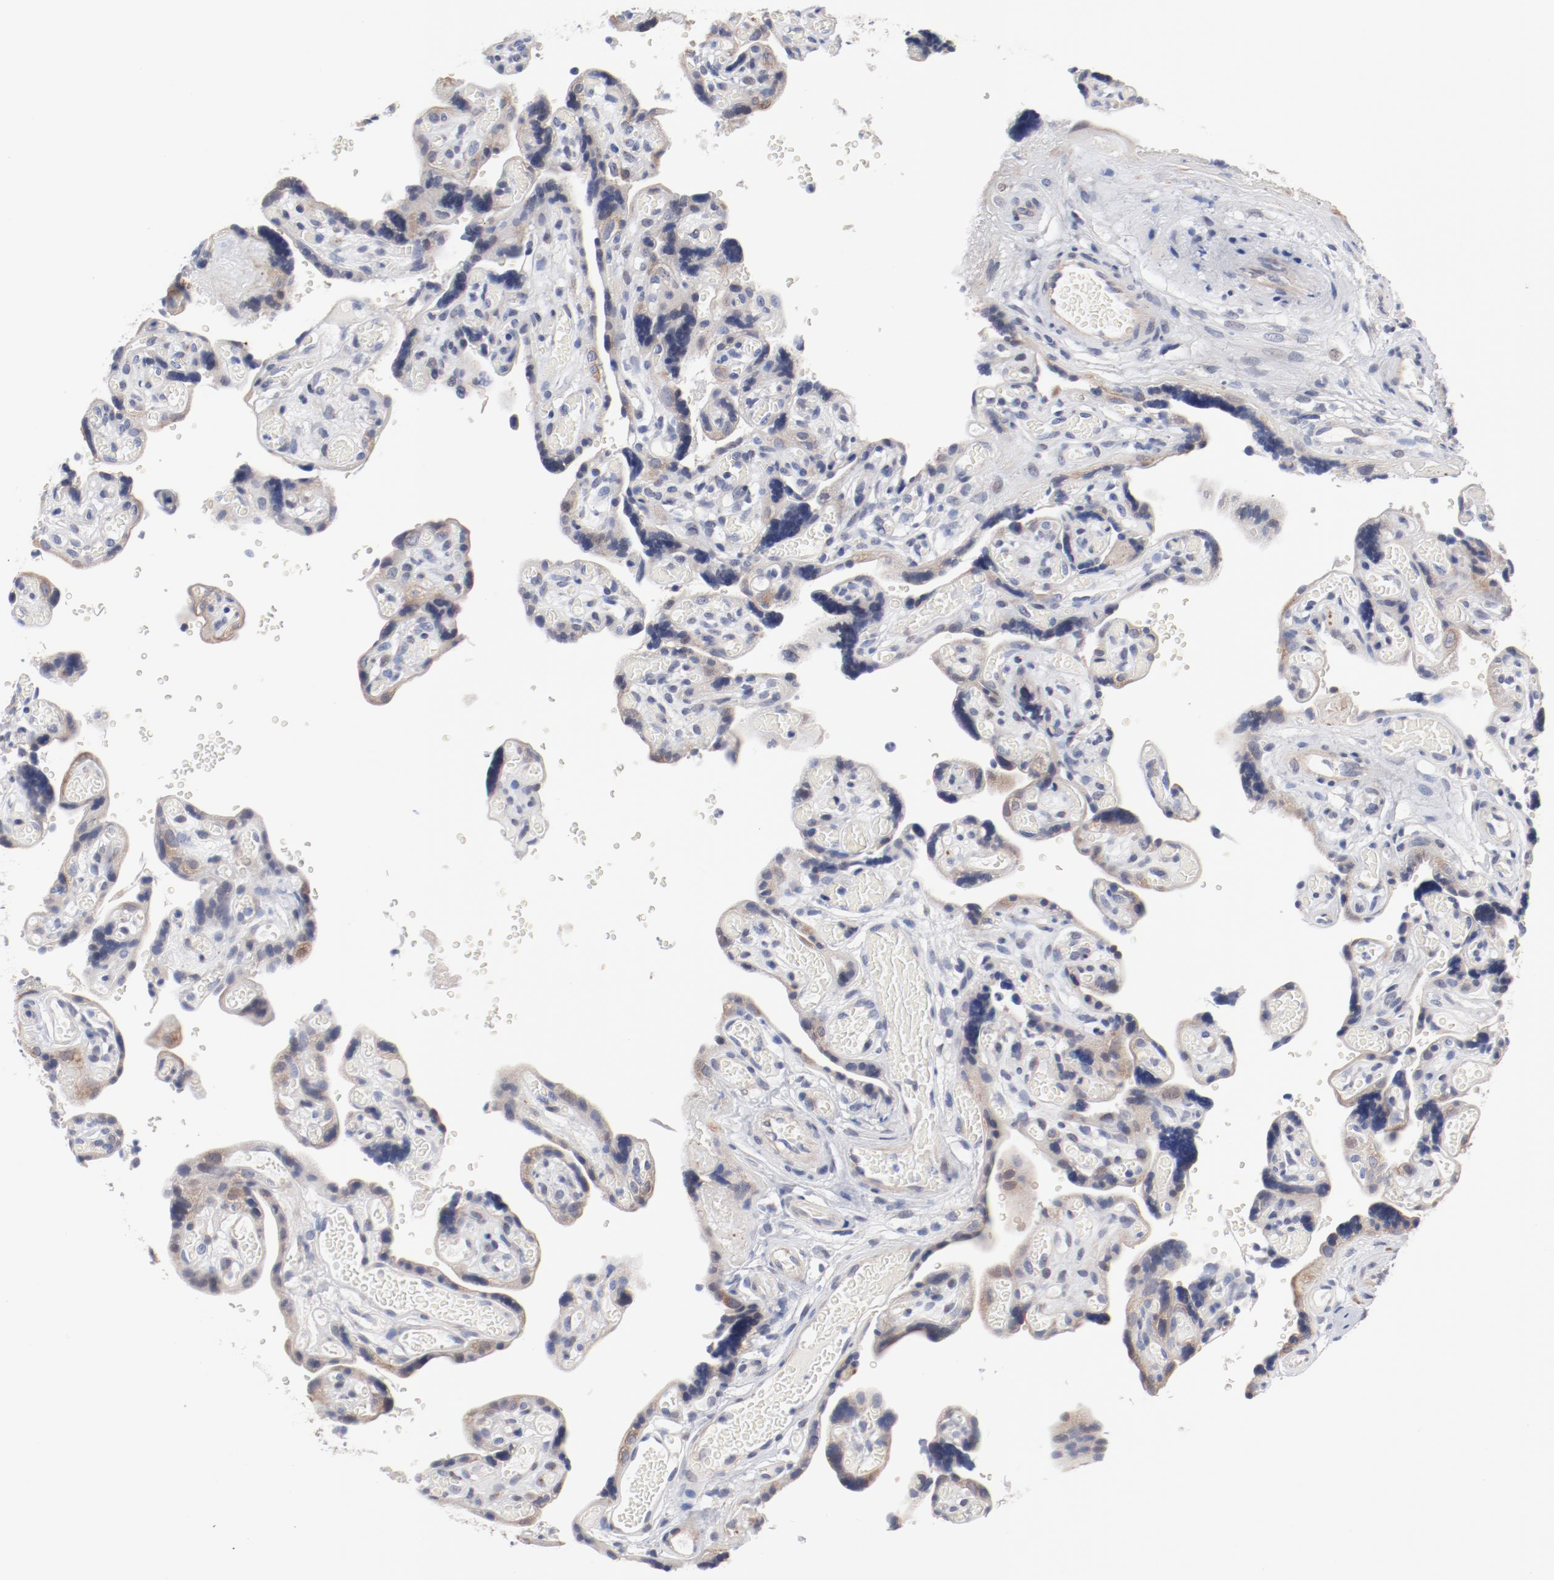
{"staining": {"intensity": "weak", "quantity": "25%-75%", "location": "cytoplasmic/membranous"}, "tissue": "placenta", "cell_type": "Decidual cells", "image_type": "normal", "snomed": [{"axis": "morphology", "description": "Normal tissue, NOS"}, {"axis": "topography", "description": "Placenta"}], "caption": "DAB (3,3'-diaminobenzidine) immunohistochemical staining of benign placenta exhibits weak cytoplasmic/membranous protein staining in approximately 25%-75% of decidual cells.", "gene": "GPR143", "patient": {"sex": "female", "age": 30}}